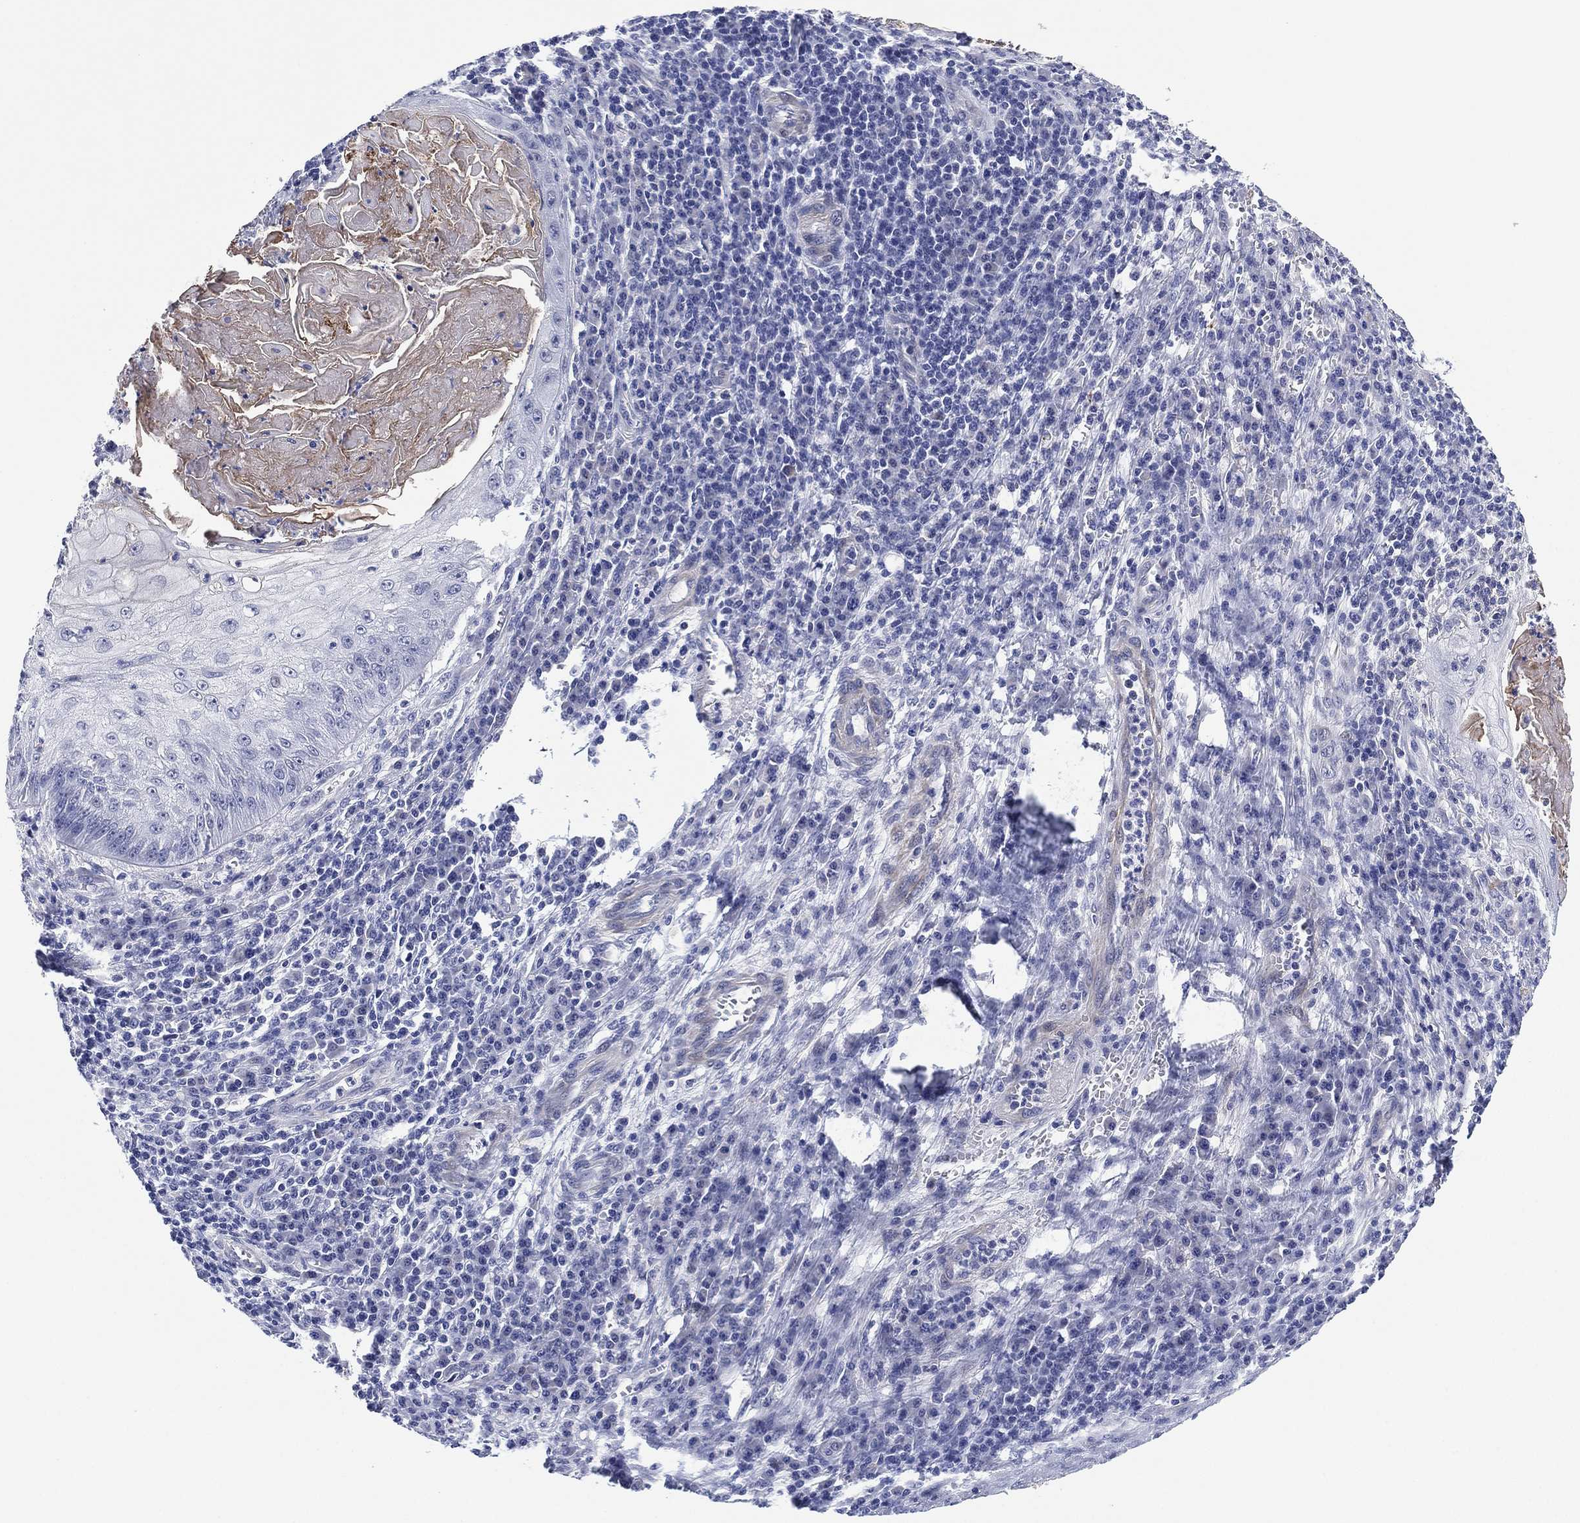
{"staining": {"intensity": "negative", "quantity": "none", "location": "none"}, "tissue": "skin cancer", "cell_type": "Tumor cells", "image_type": "cancer", "snomed": [{"axis": "morphology", "description": "Squamous cell carcinoma, NOS"}, {"axis": "topography", "description": "Skin"}], "caption": "Immunohistochemistry (IHC) micrograph of human skin cancer stained for a protein (brown), which displays no expression in tumor cells. (DAB IHC visualized using brightfield microscopy, high magnification).", "gene": "CLIP3", "patient": {"sex": "male", "age": 70}}